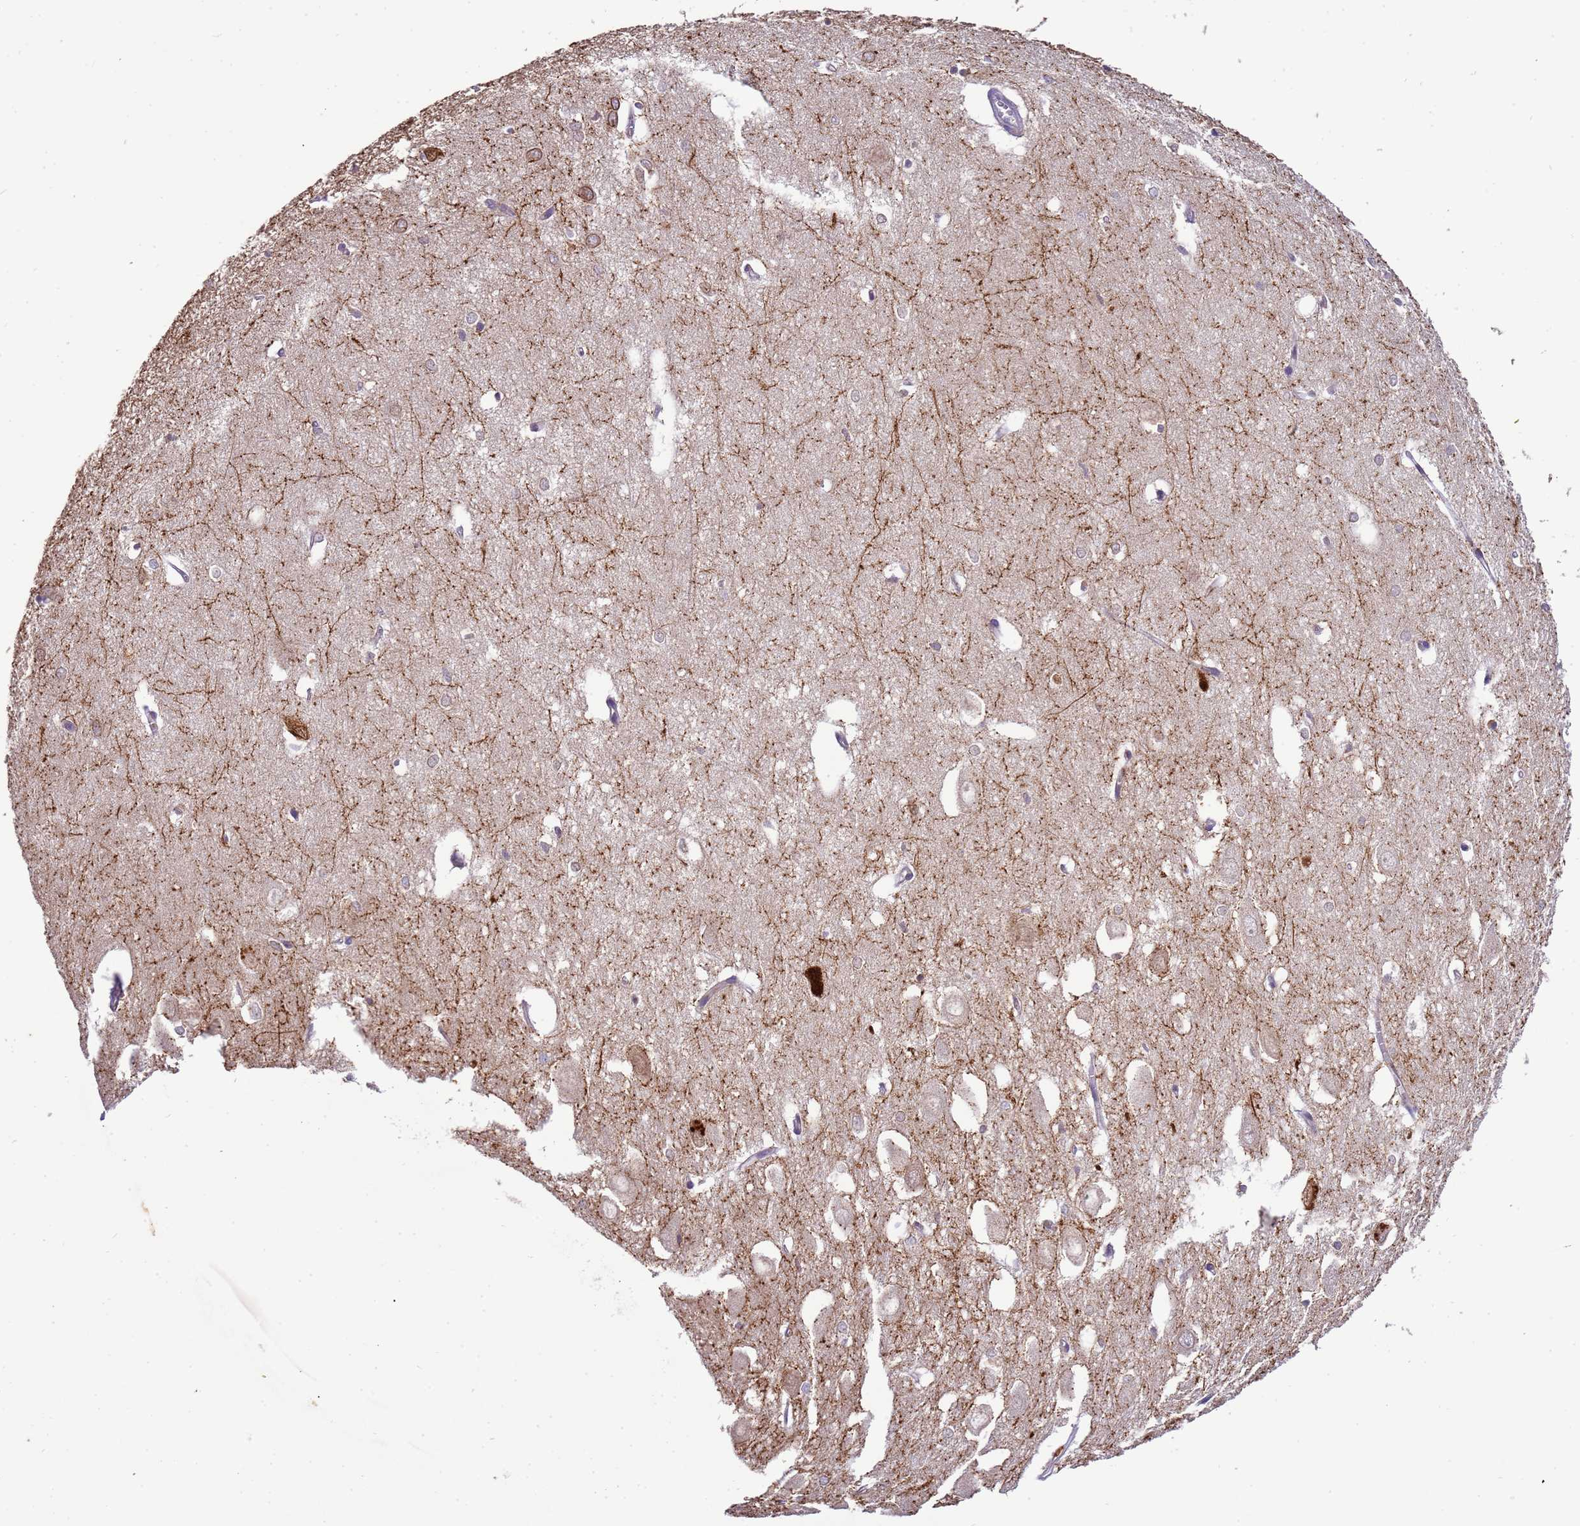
{"staining": {"intensity": "moderate", "quantity": "<25%", "location": "cytoplasmic/membranous"}, "tissue": "hippocampus", "cell_type": "Glial cells", "image_type": "normal", "snomed": [{"axis": "morphology", "description": "Normal tissue, NOS"}, {"axis": "topography", "description": "Hippocampus"}], "caption": "High-power microscopy captured an IHC image of benign hippocampus, revealing moderate cytoplasmic/membranous positivity in about <25% of glial cells. The protein is stained brown, and the nuclei are stained in blue (DAB (3,3'-diaminobenzidine) IHC with brightfield microscopy, high magnification).", "gene": "PLCXD3", "patient": {"sex": "female", "age": 64}}